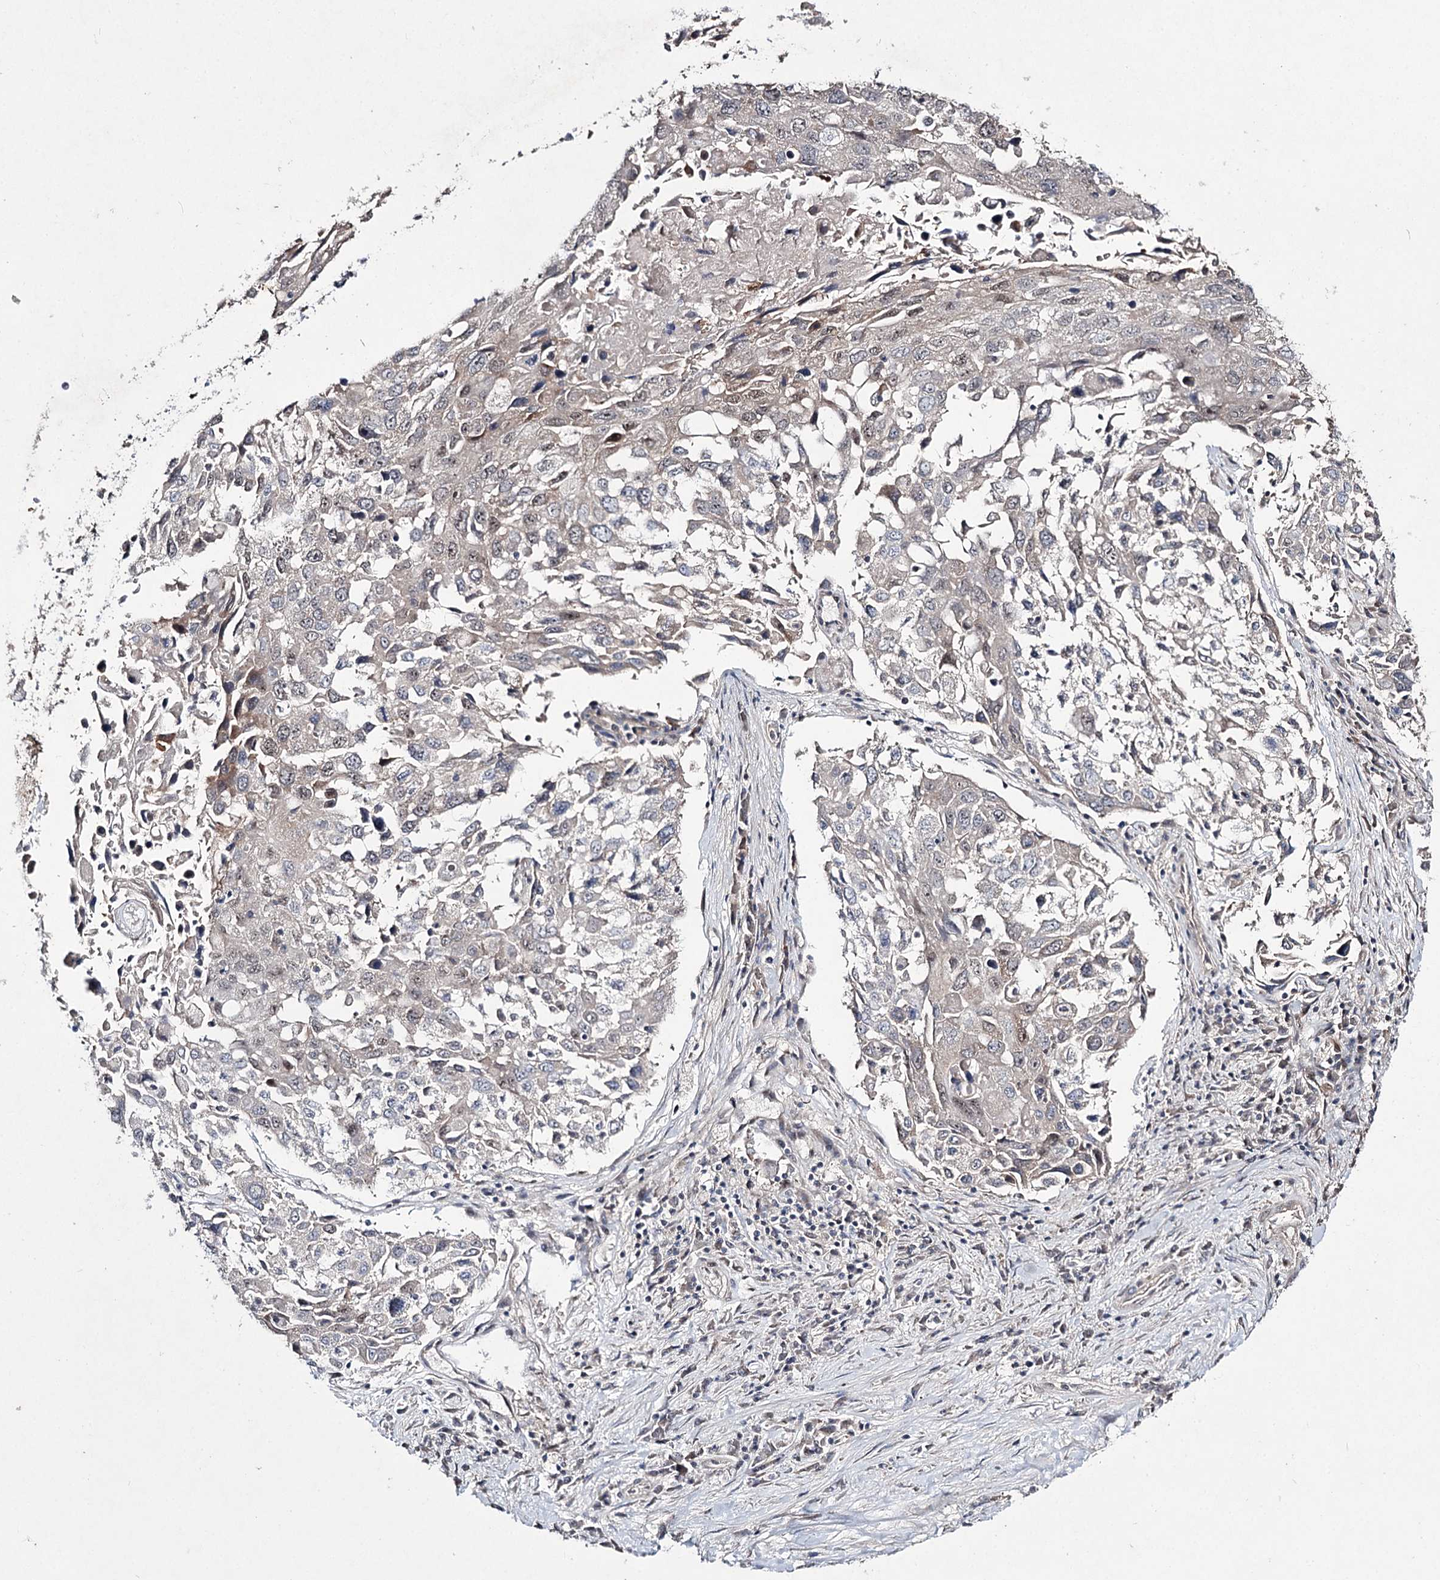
{"staining": {"intensity": "weak", "quantity": "<25%", "location": "nuclear"}, "tissue": "lung cancer", "cell_type": "Tumor cells", "image_type": "cancer", "snomed": [{"axis": "morphology", "description": "Squamous cell carcinoma, NOS"}, {"axis": "topography", "description": "Lung"}], "caption": "Tumor cells are negative for protein expression in human squamous cell carcinoma (lung).", "gene": "HOXC11", "patient": {"sex": "male", "age": 65}}